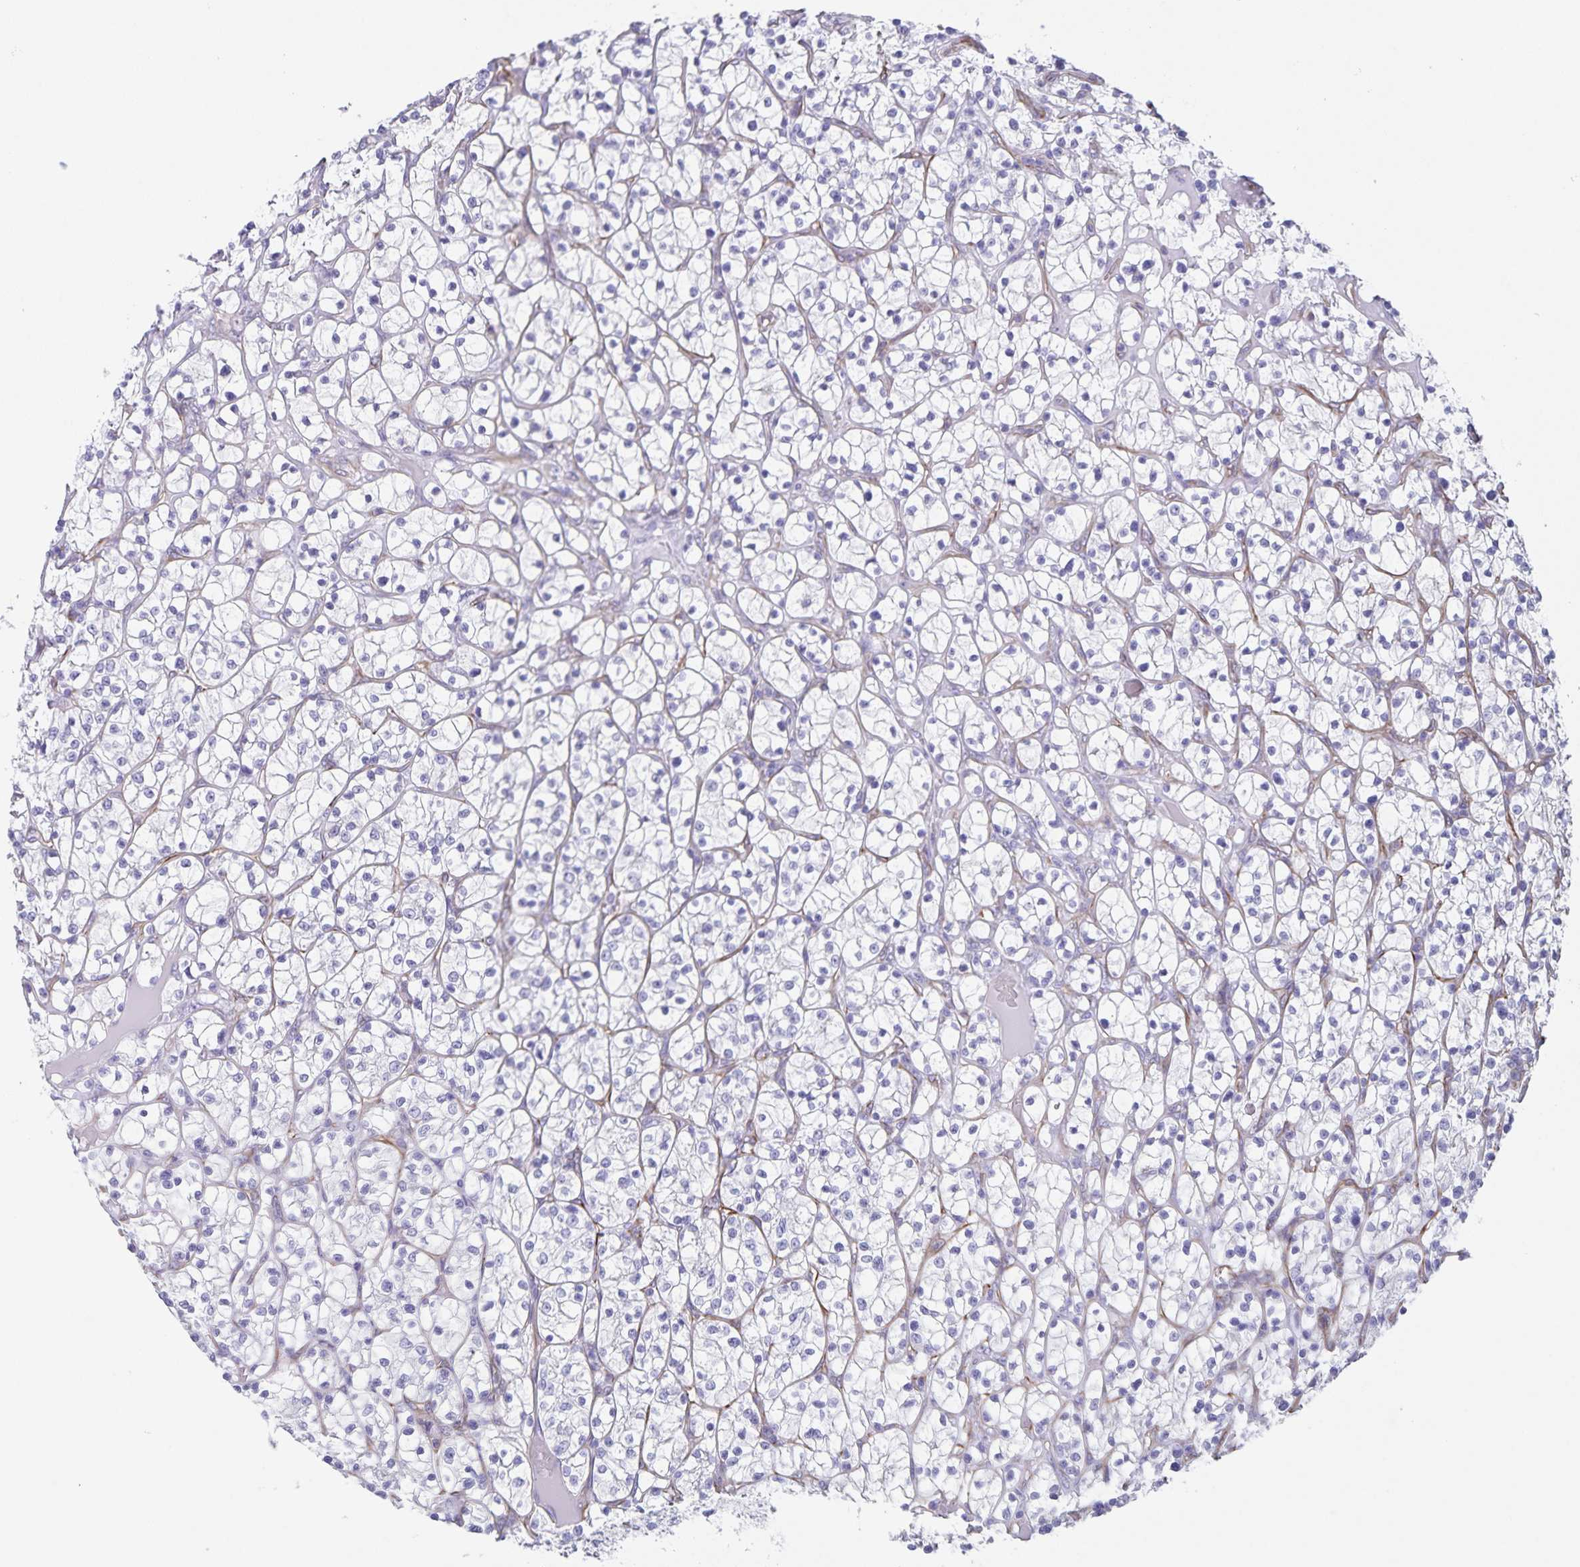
{"staining": {"intensity": "negative", "quantity": "none", "location": "none"}, "tissue": "renal cancer", "cell_type": "Tumor cells", "image_type": "cancer", "snomed": [{"axis": "morphology", "description": "Adenocarcinoma, NOS"}, {"axis": "topography", "description": "Kidney"}], "caption": "Immunohistochemistry micrograph of adenocarcinoma (renal) stained for a protein (brown), which exhibits no staining in tumor cells.", "gene": "SYNM", "patient": {"sex": "female", "age": 64}}